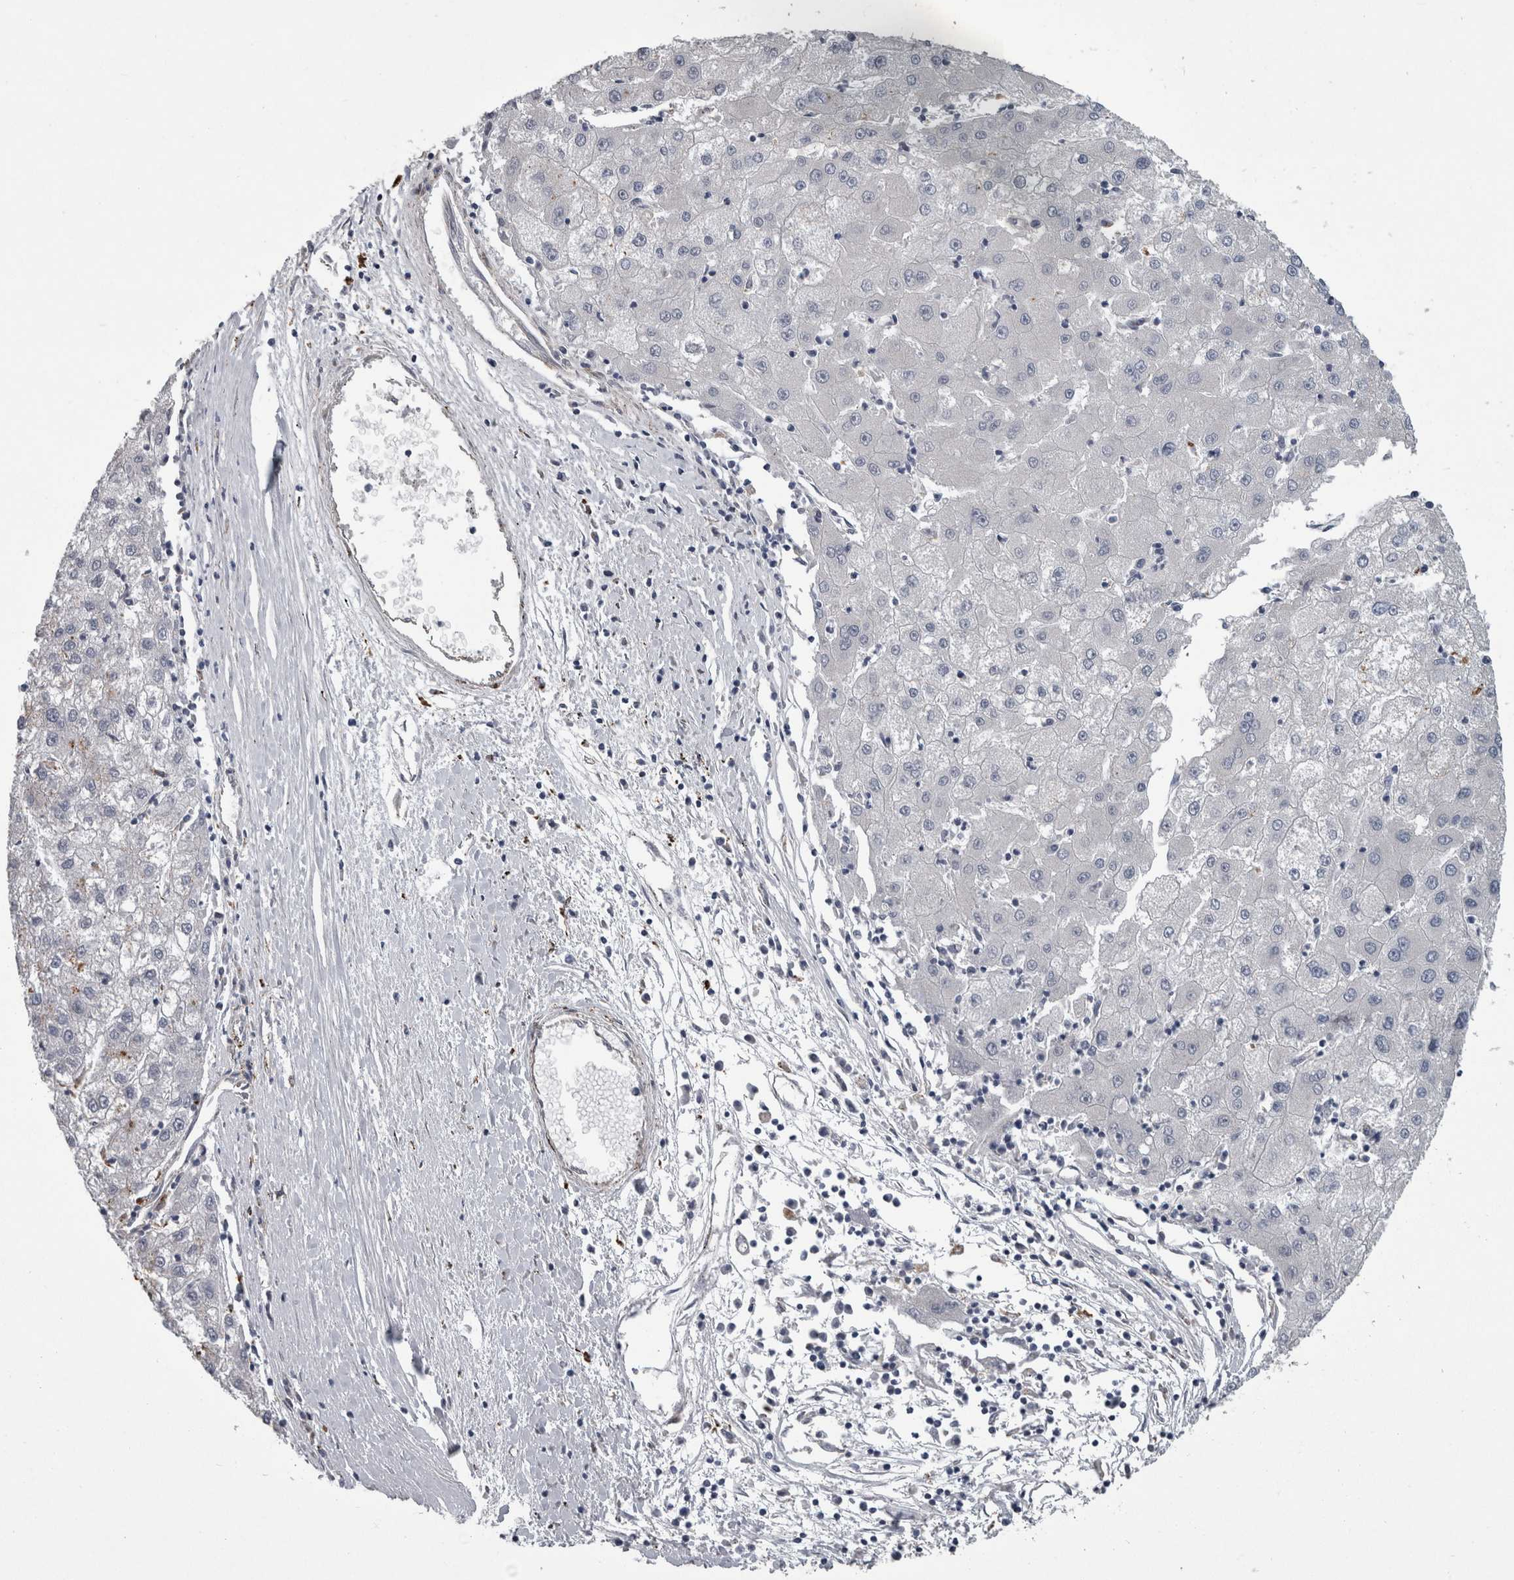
{"staining": {"intensity": "negative", "quantity": "none", "location": "none"}, "tissue": "liver cancer", "cell_type": "Tumor cells", "image_type": "cancer", "snomed": [{"axis": "morphology", "description": "Carcinoma, Hepatocellular, NOS"}, {"axis": "topography", "description": "Liver"}], "caption": "Liver hepatocellular carcinoma was stained to show a protein in brown. There is no significant expression in tumor cells. (DAB (3,3'-diaminobenzidine) immunohistochemistry (IHC) visualized using brightfield microscopy, high magnification).", "gene": "DPP7", "patient": {"sex": "male", "age": 72}}